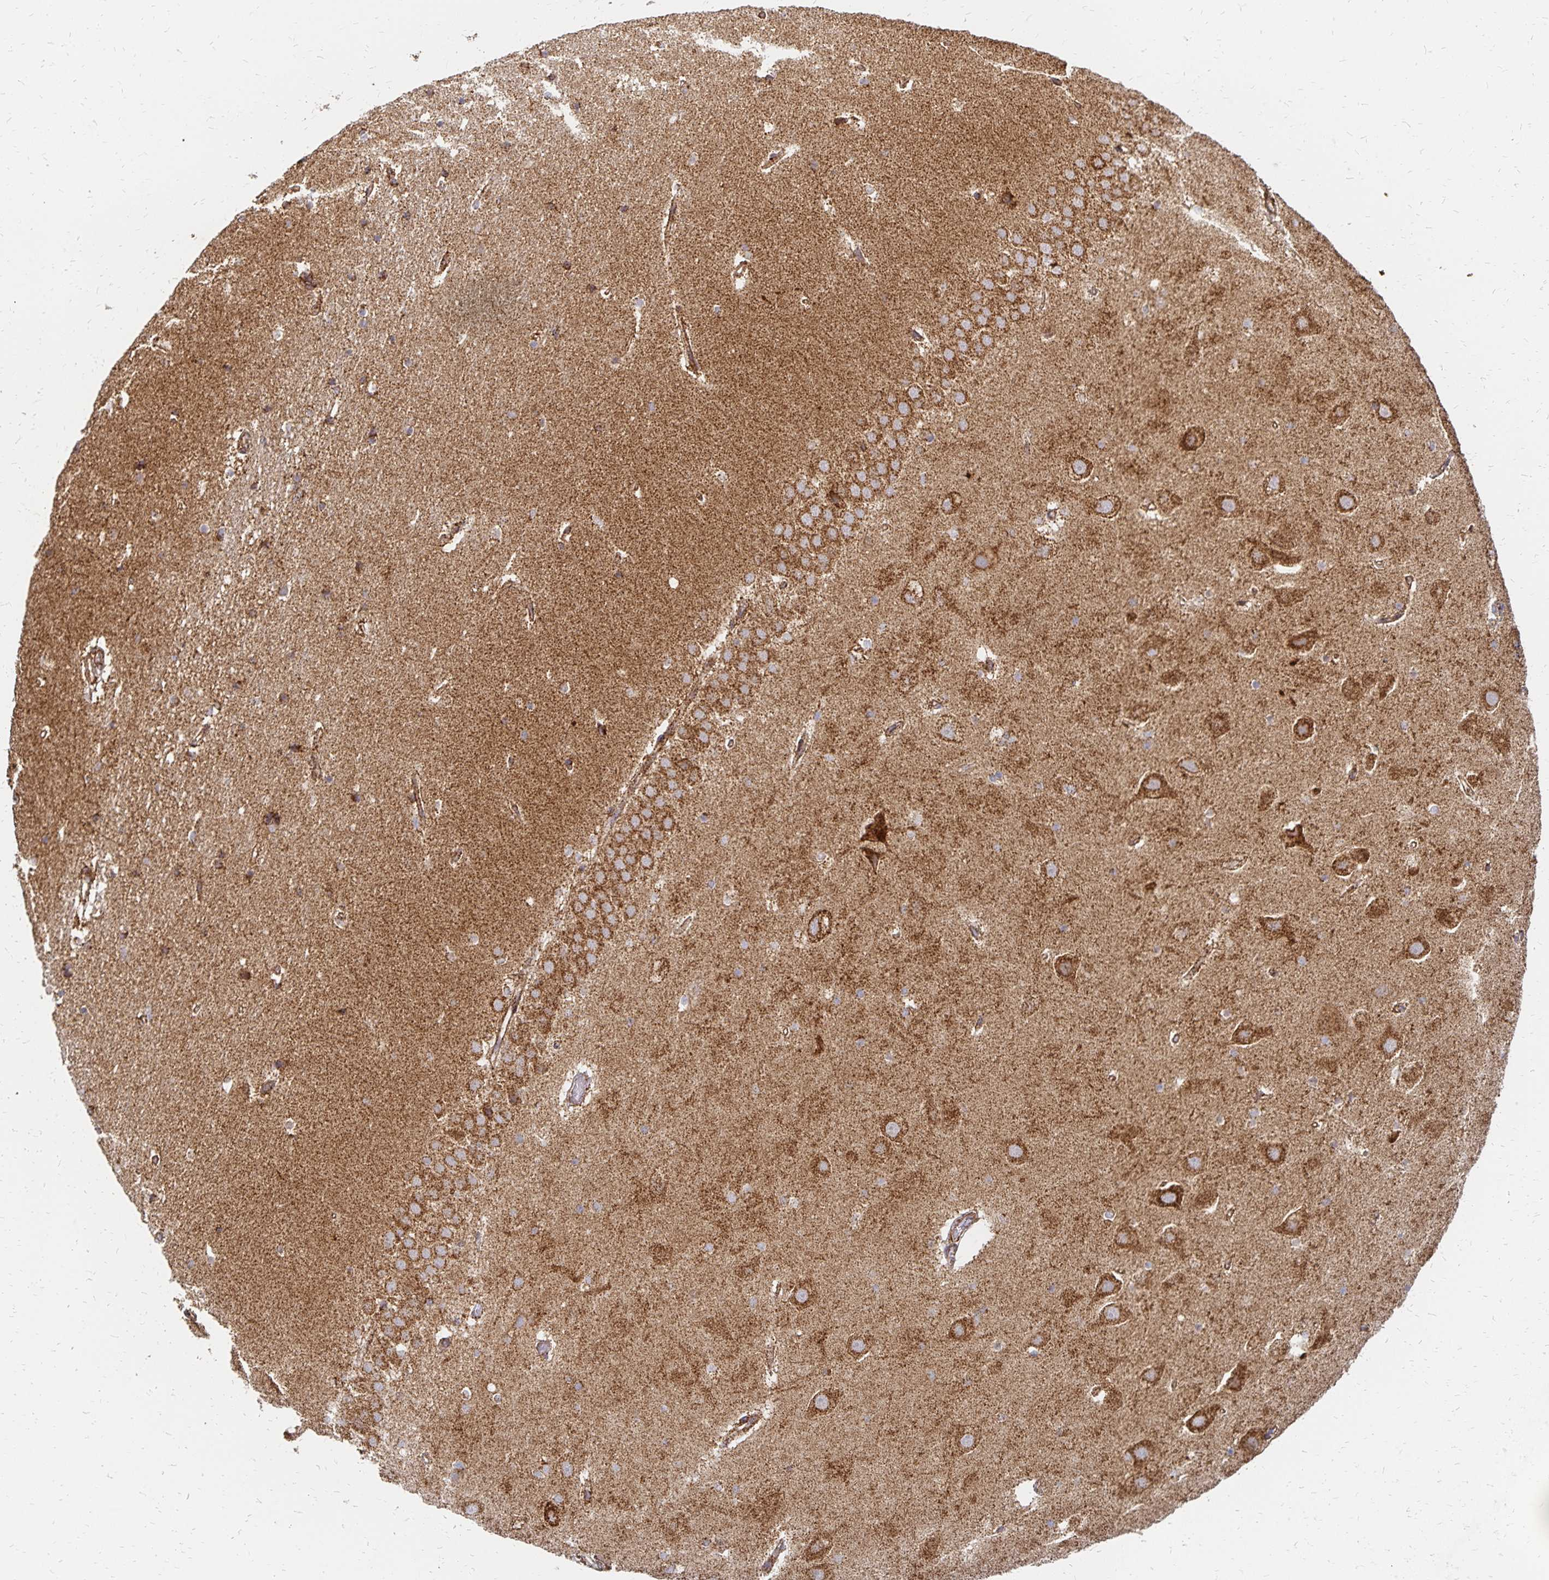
{"staining": {"intensity": "strong", "quantity": "<25%", "location": "cytoplasmic/membranous"}, "tissue": "hippocampus", "cell_type": "Glial cells", "image_type": "normal", "snomed": [{"axis": "morphology", "description": "Normal tissue, NOS"}, {"axis": "topography", "description": "Hippocampus"}], "caption": "IHC micrograph of benign hippocampus stained for a protein (brown), which demonstrates medium levels of strong cytoplasmic/membranous positivity in about <25% of glial cells.", "gene": "STOML2", "patient": {"sex": "male", "age": 63}}